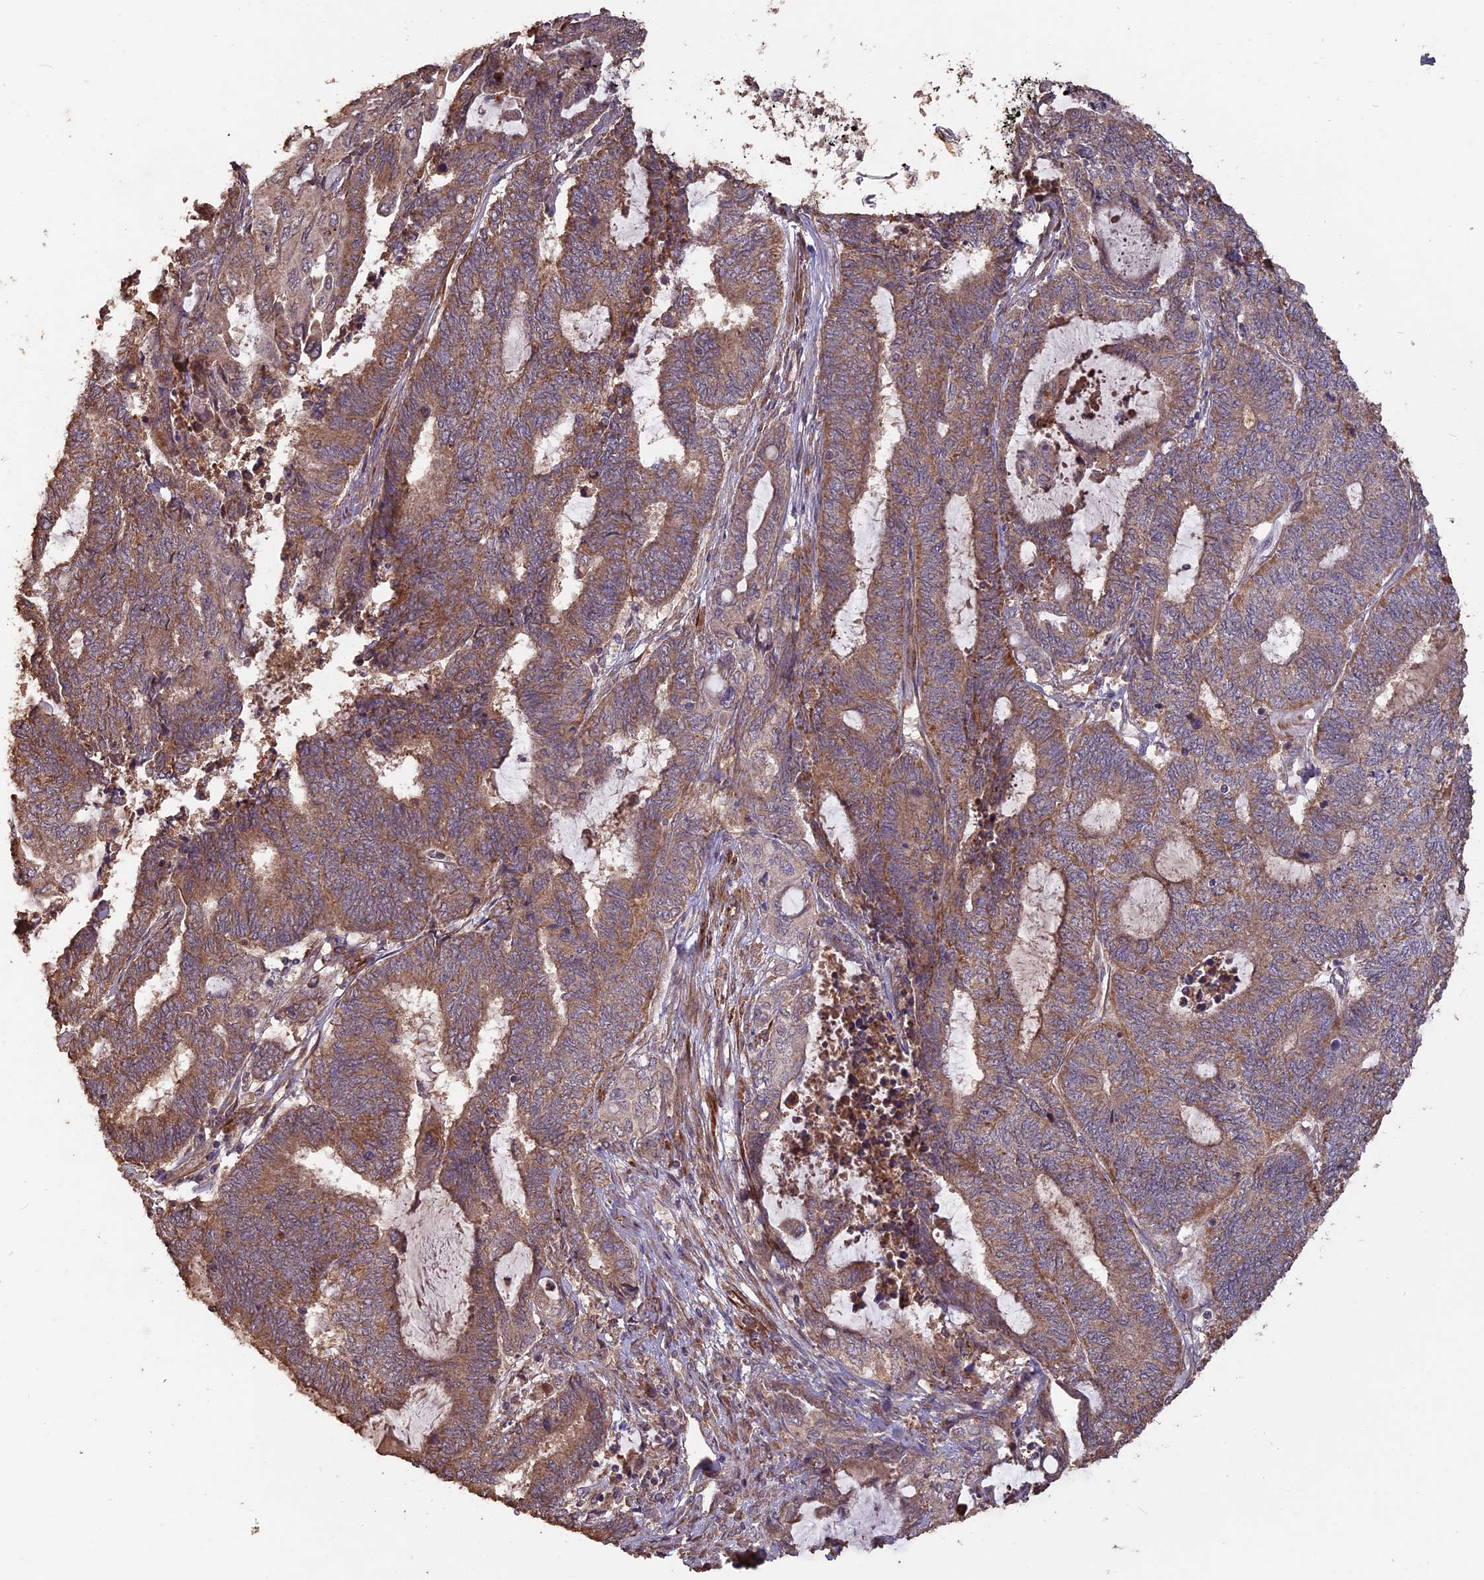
{"staining": {"intensity": "moderate", "quantity": ">75%", "location": "cytoplasmic/membranous"}, "tissue": "endometrial cancer", "cell_type": "Tumor cells", "image_type": "cancer", "snomed": [{"axis": "morphology", "description": "Adenocarcinoma, NOS"}, {"axis": "topography", "description": "Uterus"}, {"axis": "topography", "description": "Endometrium"}], "caption": "Endometrial cancer stained for a protein (brown) exhibits moderate cytoplasmic/membranous positive expression in about >75% of tumor cells.", "gene": "LAYN", "patient": {"sex": "female", "age": 70}}